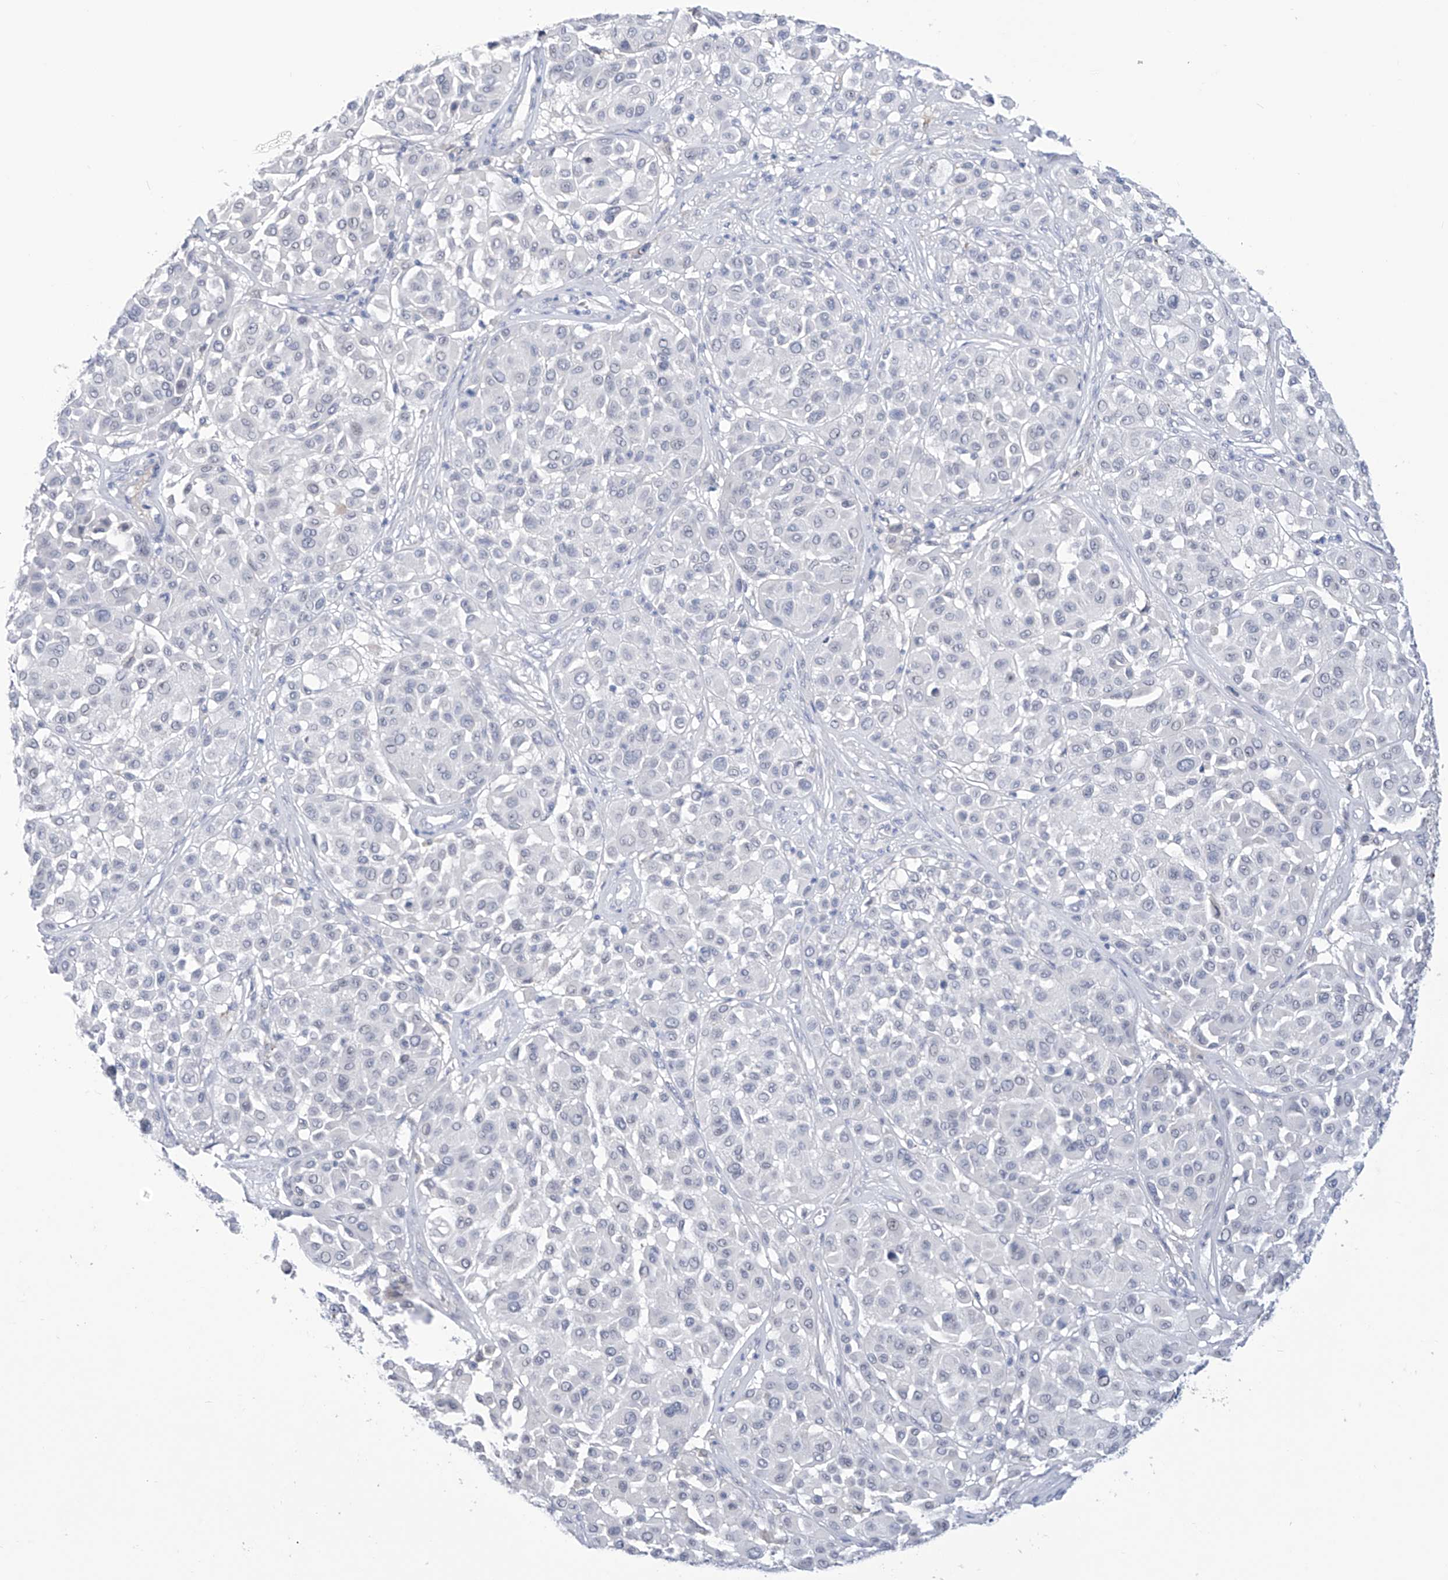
{"staining": {"intensity": "negative", "quantity": "none", "location": "none"}, "tissue": "melanoma", "cell_type": "Tumor cells", "image_type": "cancer", "snomed": [{"axis": "morphology", "description": "Malignant melanoma, Metastatic site"}, {"axis": "topography", "description": "Soft tissue"}], "caption": "DAB (3,3'-diaminobenzidine) immunohistochemical staining of melanoma reveals no significant positivity in tumor cells.", "gene": "IBA57", "patient": {"sex": "male", "age": 41}}